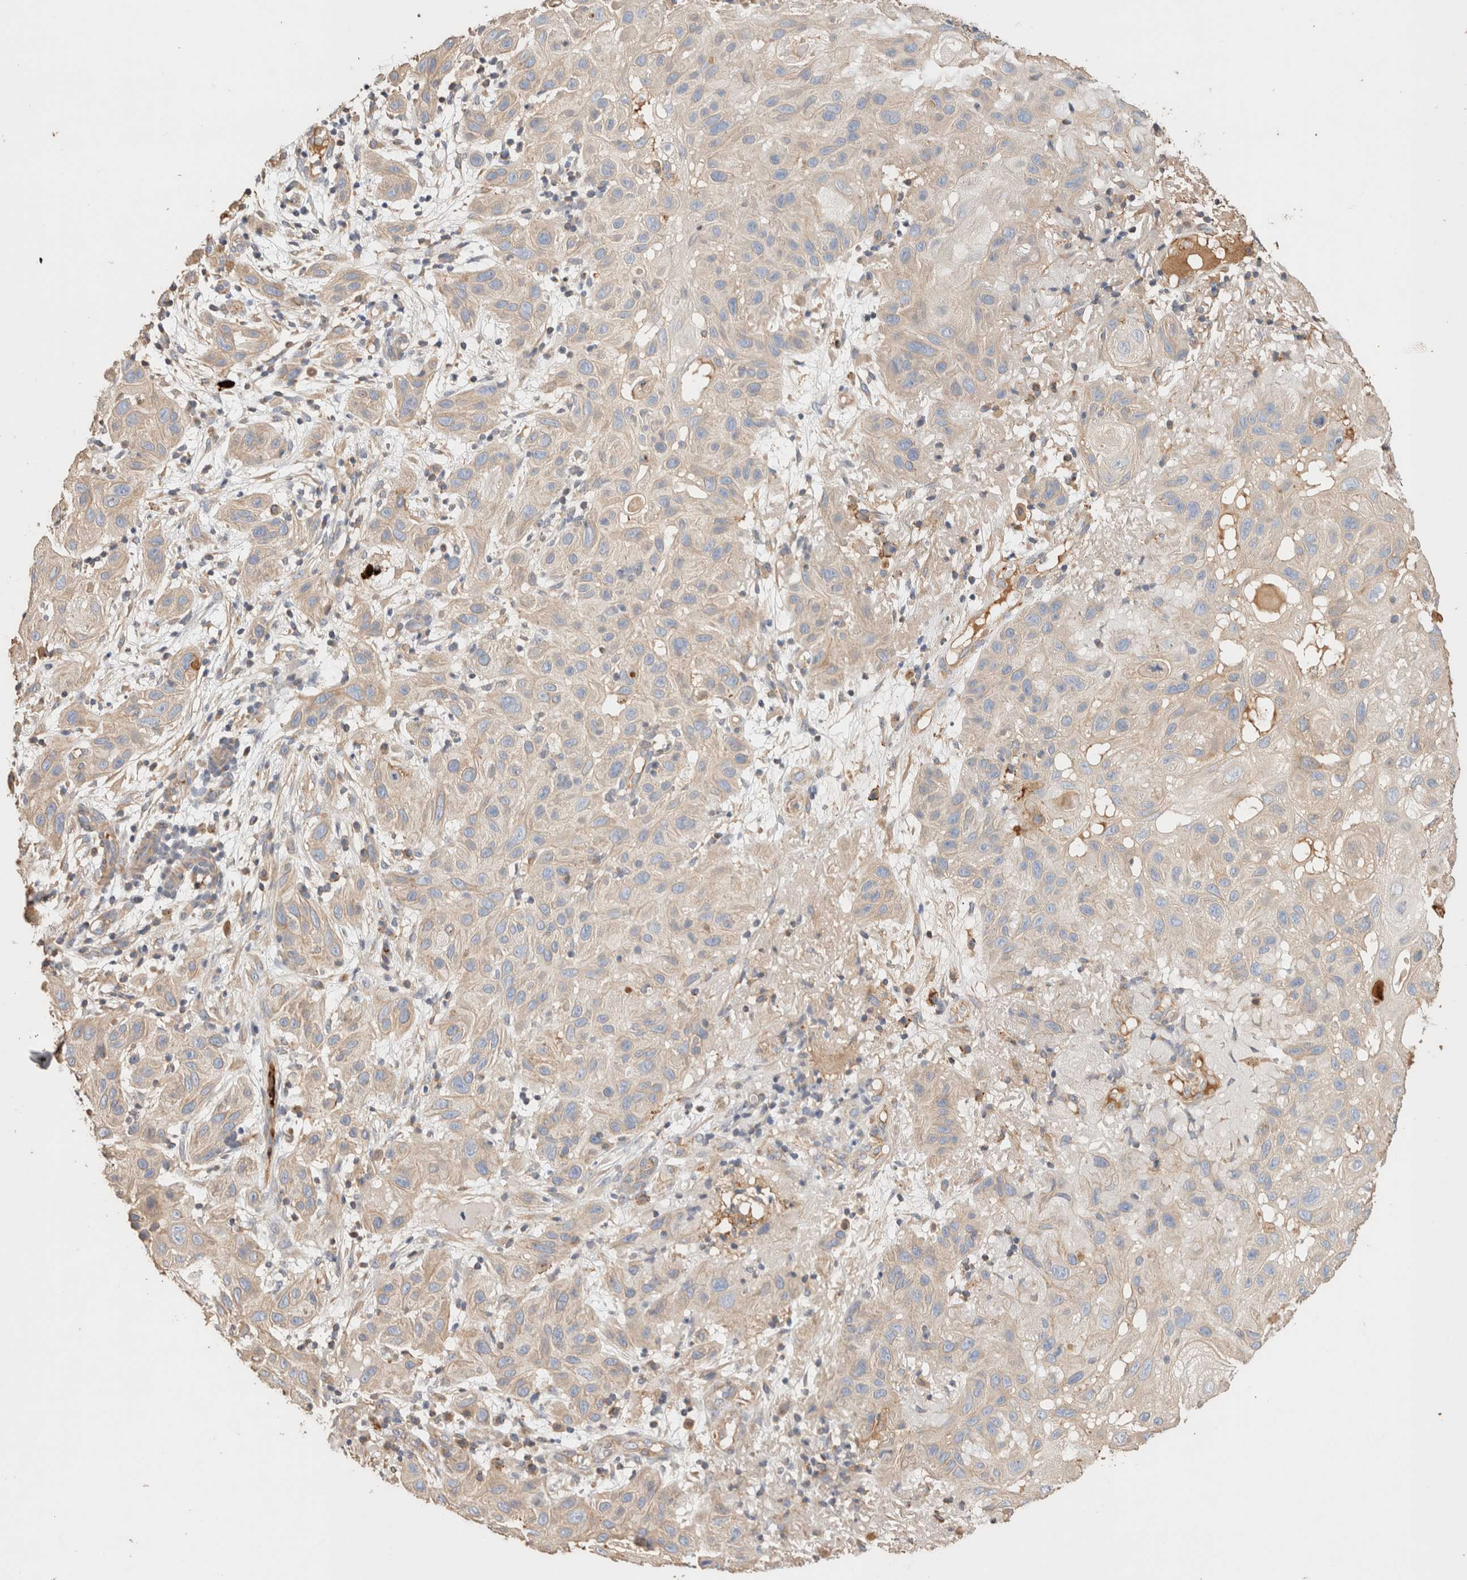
{"staining": {"intensity": "negative", "quantity": "none", "location": "none"}, "tissue": "skin cancer", "cell_type": "Tumor cells", "image_type": "cancer", "snomed": [{"axis": "morphology", "description": "Normal tissue, NOS"}, {"axis": "morphology", "description": "Squamous cell carcinoma, NOS"}, {"axis": "topography", "description": "Skin"}], "caption": "Immunohistochemistry (IHC) histopathology image of neoplastic tissue: human squamous cell carcinoma (skin) stained with DAB shows no significant protein staining in tumor cells. (DAB IHC, high magnification).", "gene": "PROS1", "patient": {"sex": "female", "age": 96}}